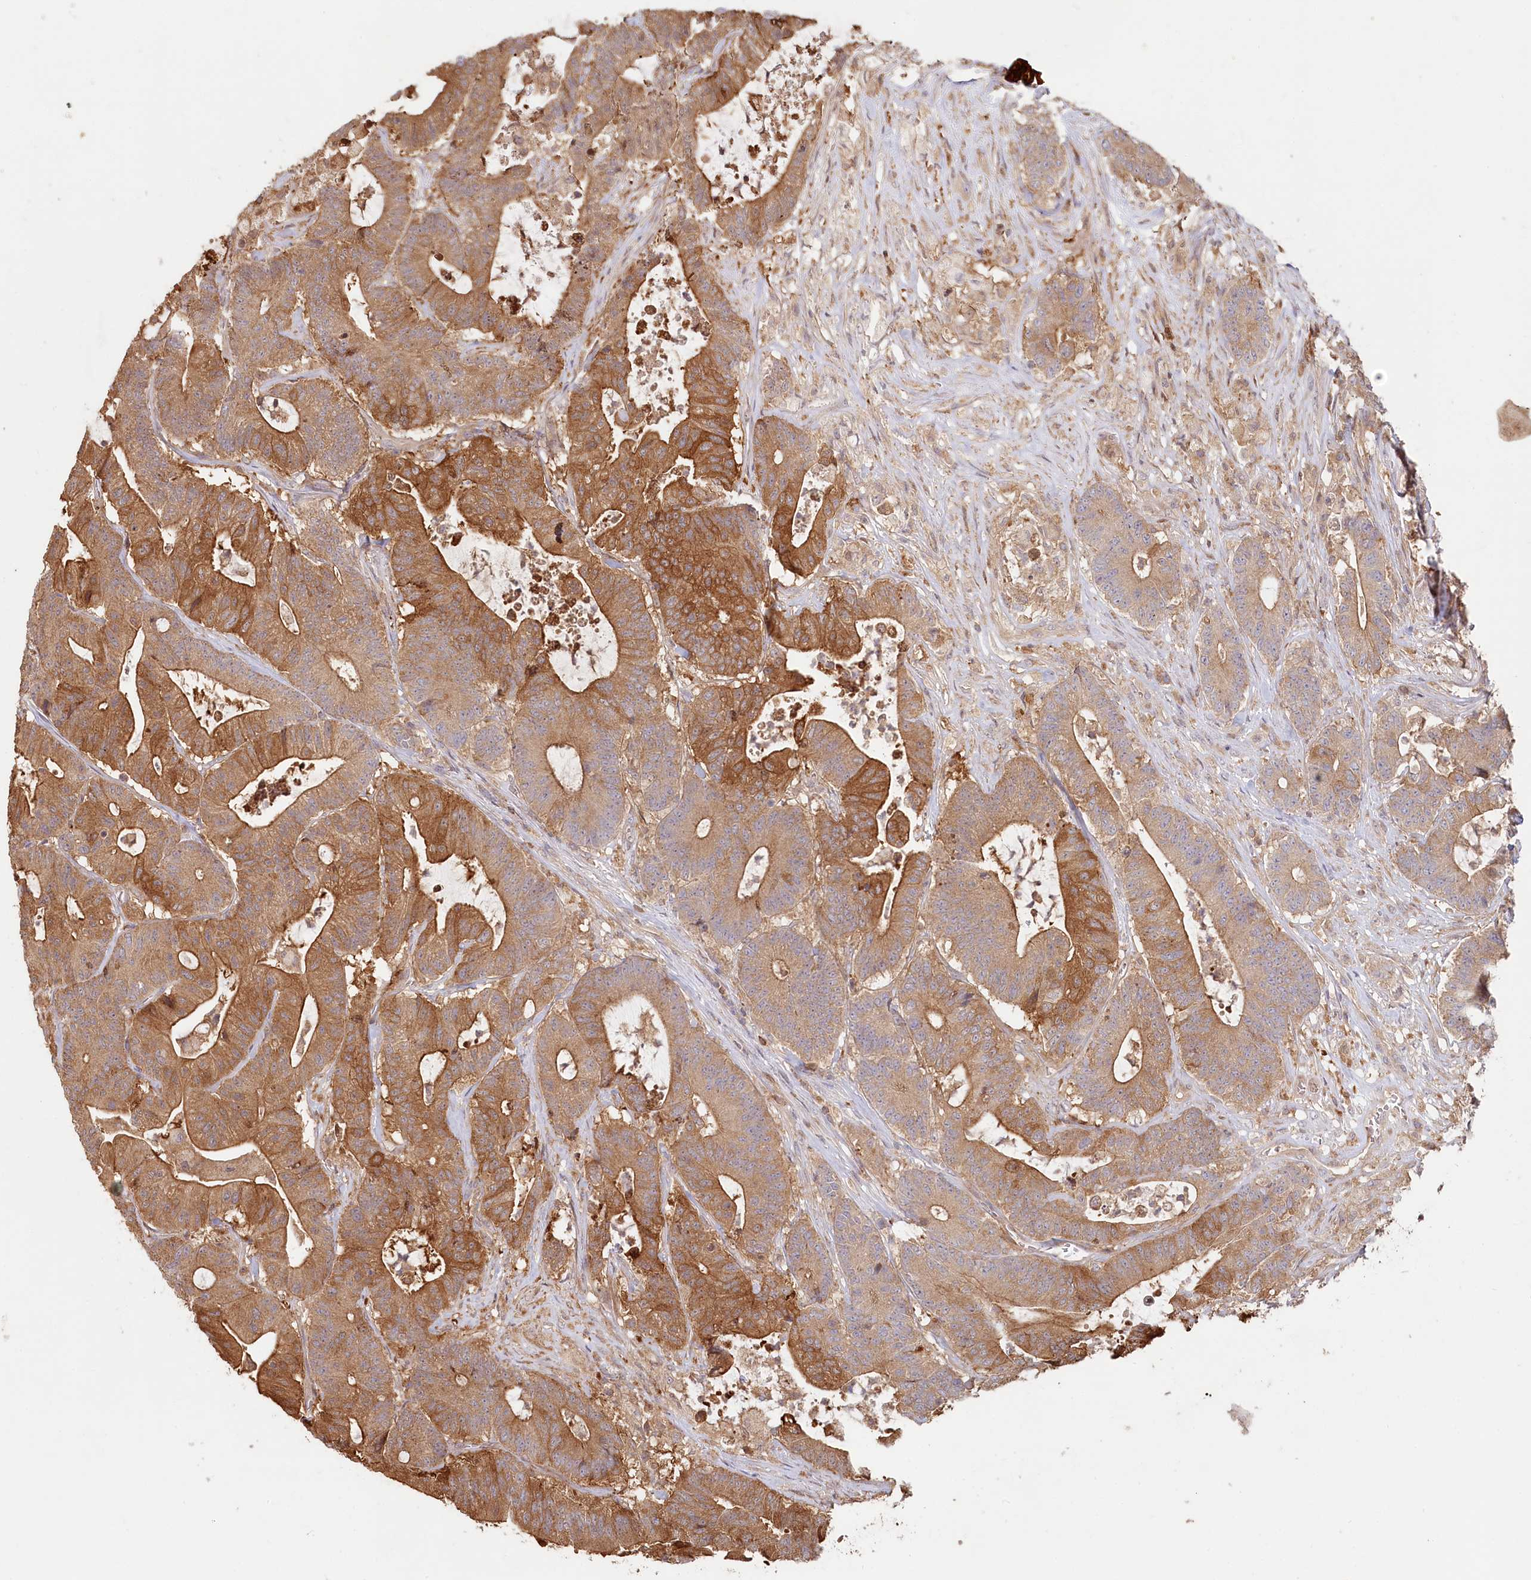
{"staining": {"intensity": "moderate", "quantity": ">75%", "location": "cytoplasmic/membranous"}, "tissue": "colorectal cancer", "cell_type": "Tumor cells", "image_type": "cancer", "snomed": [{"axis": "morphology", "description": "Adenocarcinoma, NOS"}, {"axis": "topography", "description": "Colon"}], "caption": "Protein analysis of colorectal cancer tissue shows moderate cytoplasmic/membranous expression in about >75% of tumor cells.", "gene": "HAL", "patient": {"sex": "female", "age": 84}}